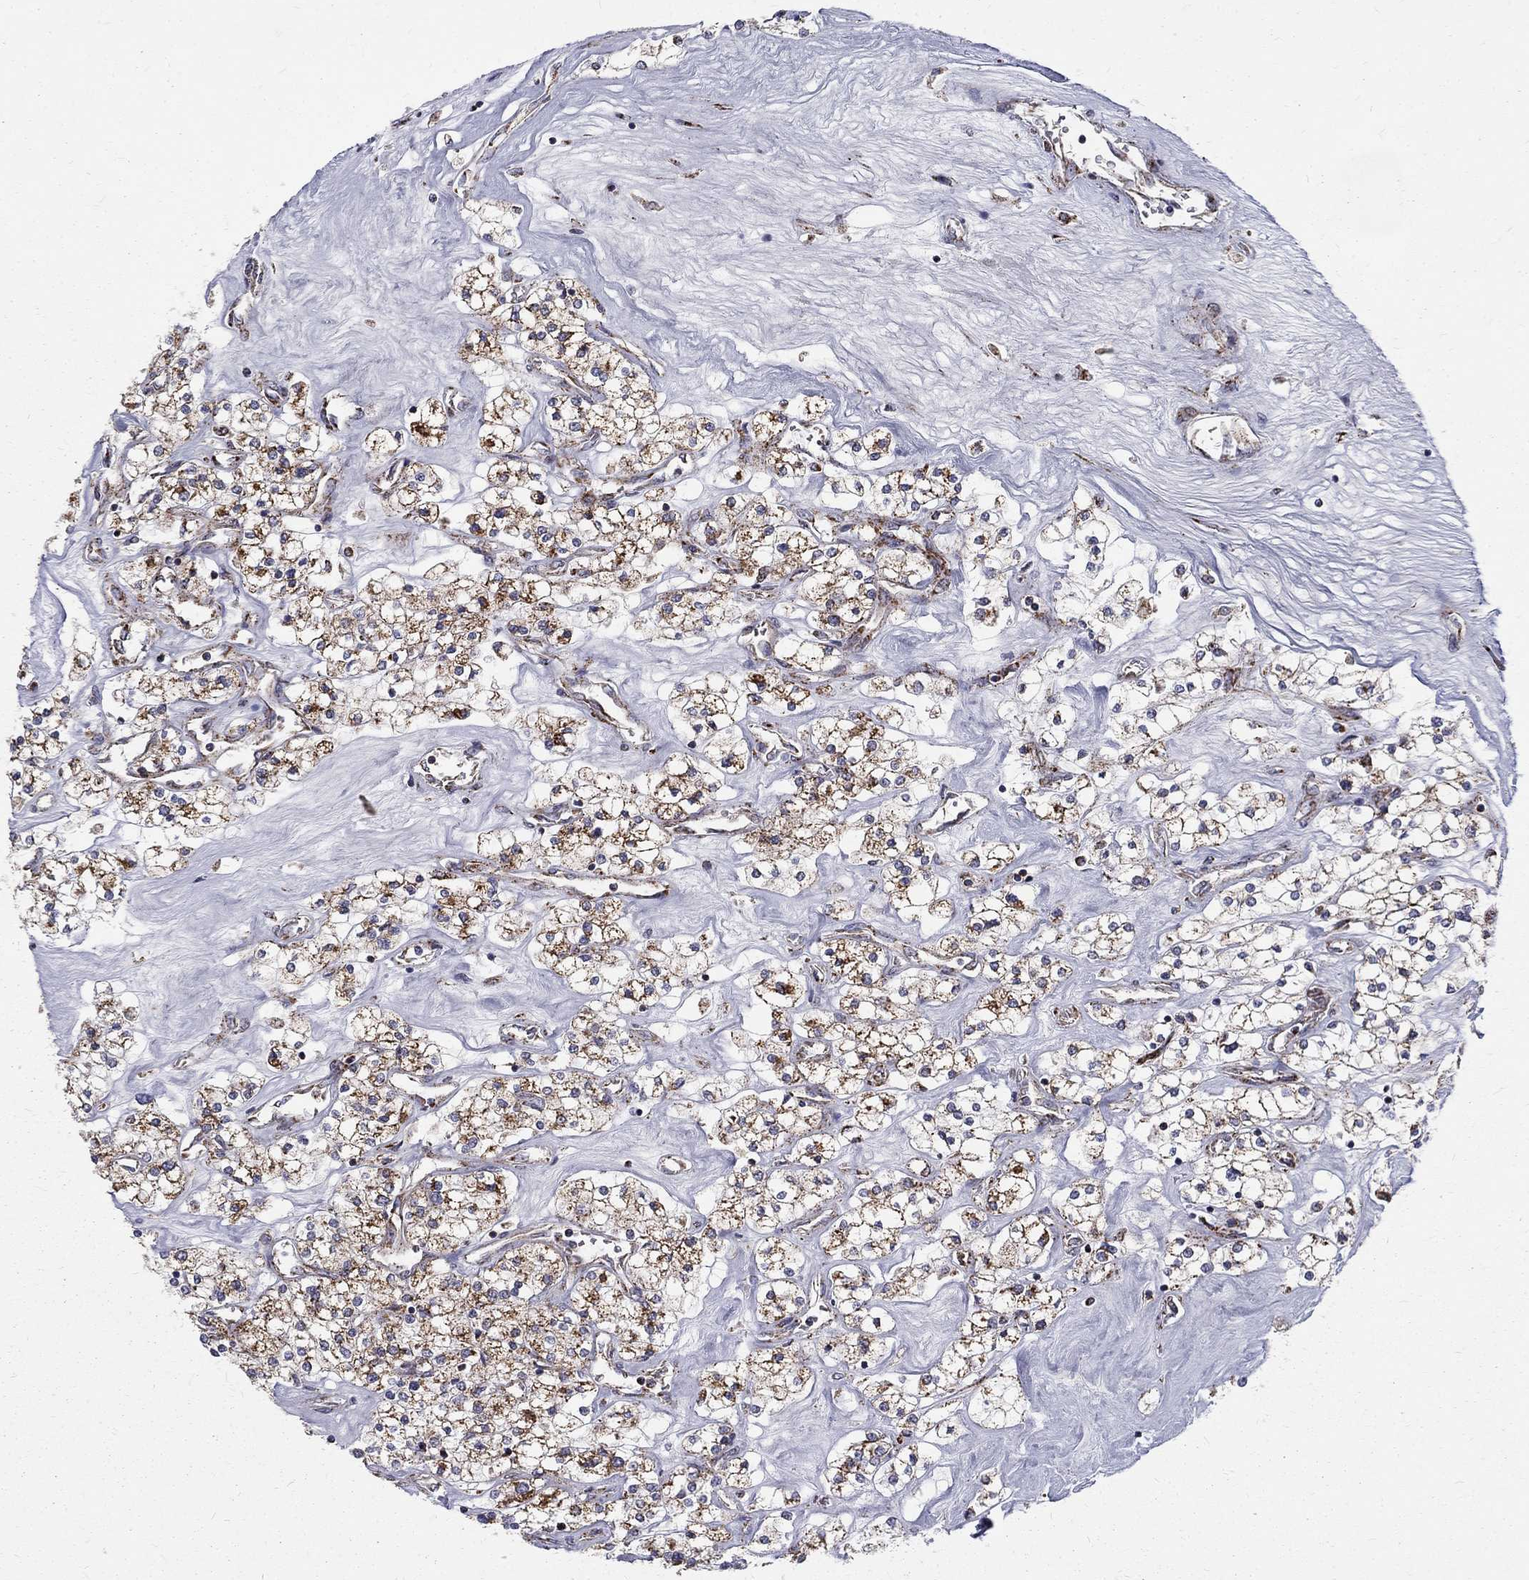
{"staining": {"intensity": "strong", "quantity": ">75%", "location": "cytoplasmic/membranous"}, "tissue": "renal cancer", "cell_type": "Tumor cells", "image_type": "cancer", "snomed": [{"axis": "morphology", "description": "Adenocarcinoma, NOS"}, {"axis": "topography", "description": "Kidney"}], "caption": "High-magnification brightfield microscopy of renal cancer stained with DAB (3,3'-diaminobenzidine) (brown) and counterstained with hematoxylin (blue). tumor cells exhibit strong cytoplasmic/membranous positivity is identified in about>75% of cells. Nuclei are stained in blue.", "gene": "ALDH1B1", "patient": {"sex": "male", "age": 80}}